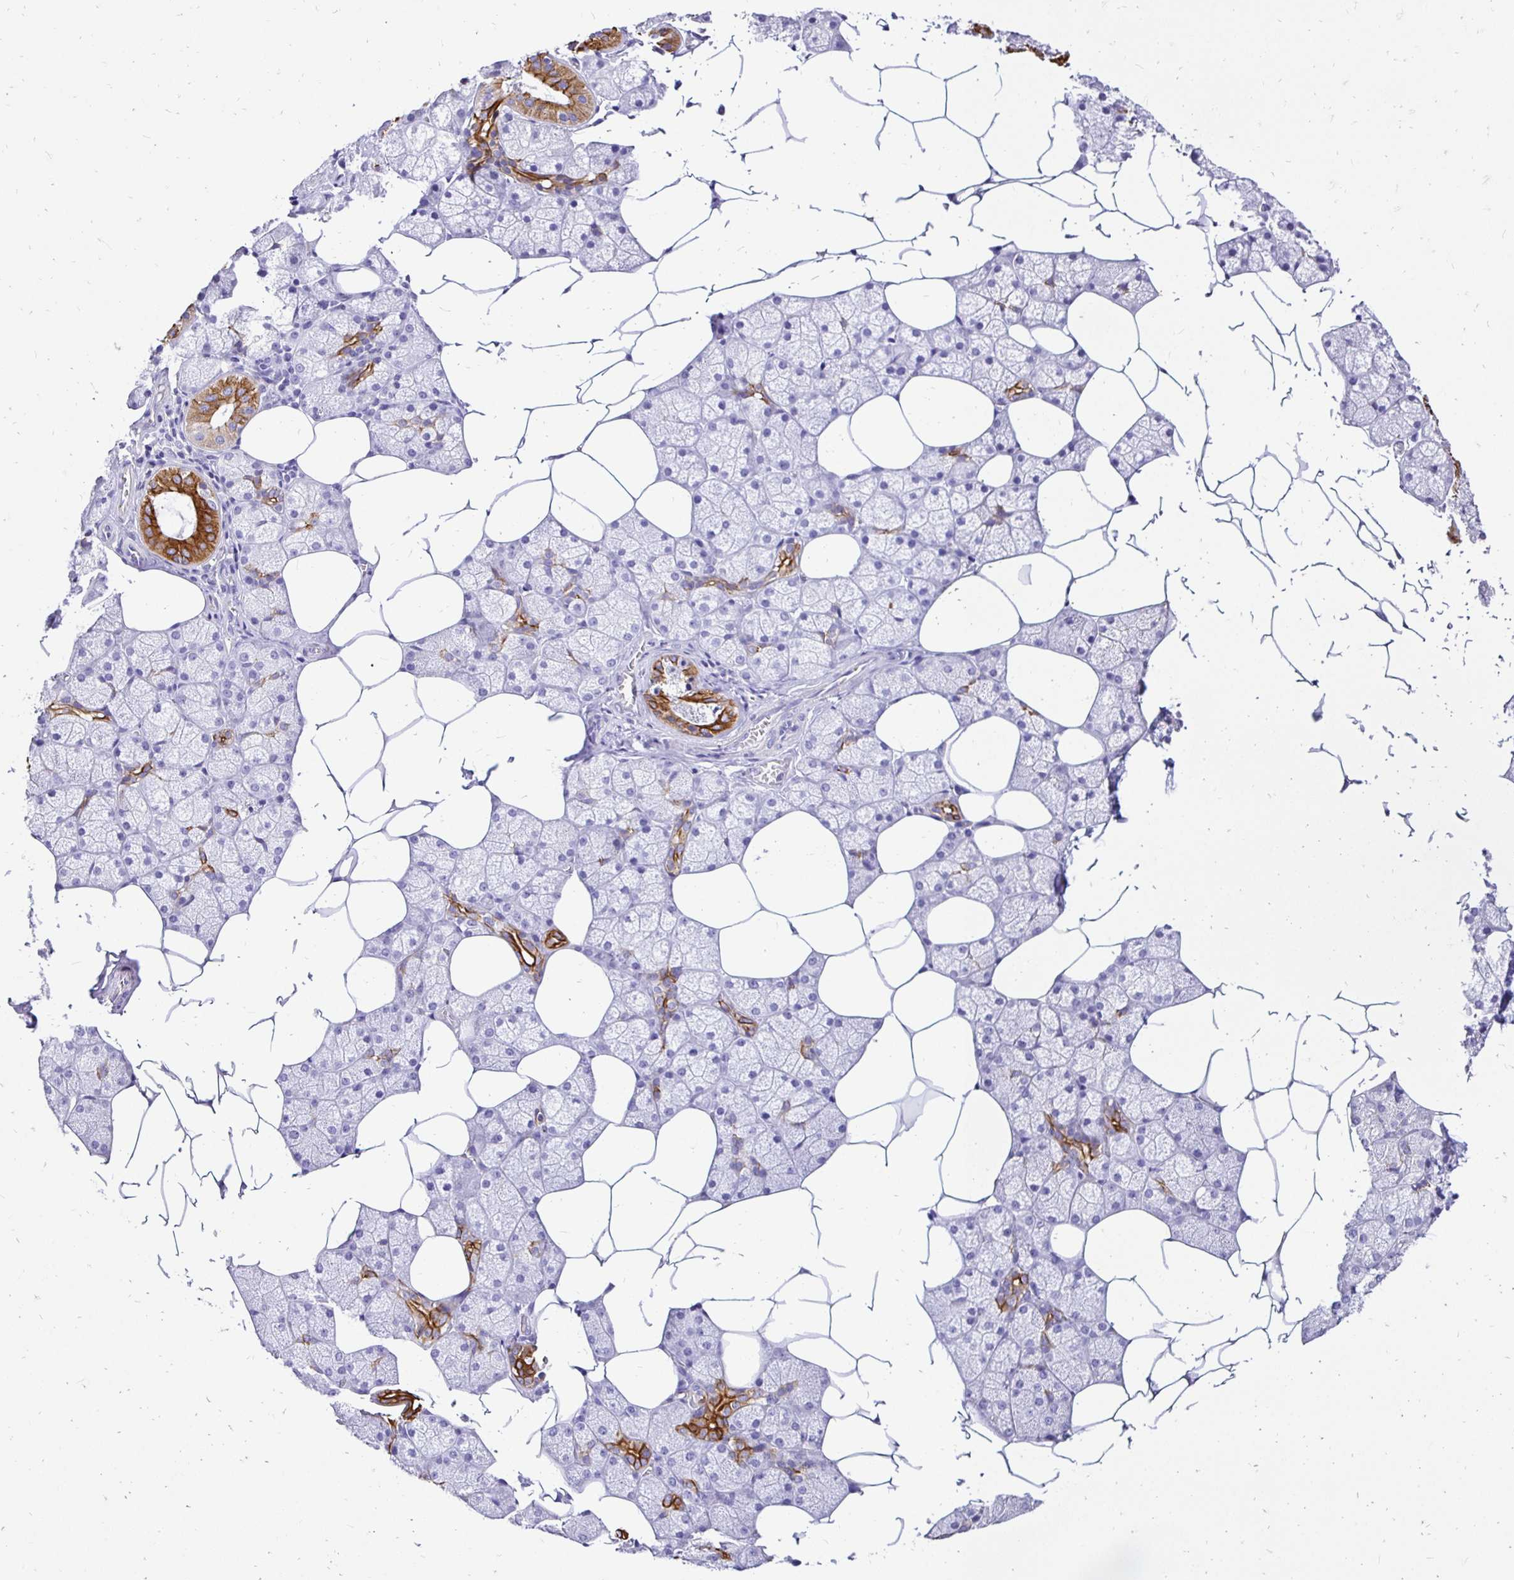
{"staining": {"intensity": "strong", "quantity": "<25%", "location": "cytoplasmic/membranous"}, "tissue": "salivary gland", "cell_type": "Glandular cells", "image_type": "normal", "snomed": [{"axis": "morphology", "description": "Normal tissue, NOS"}, {"axis": "topography", "description": "Salivary gland"}], "caption": "IHC micrograph of normal human salivary gland stained for a protein (brown), which shows medium levels of strong cytoplasmic/membranous expression in approximately <25% of glandular cells.", "gene": "TAF1D", "patient": {"sex": "female", "age": 43}}